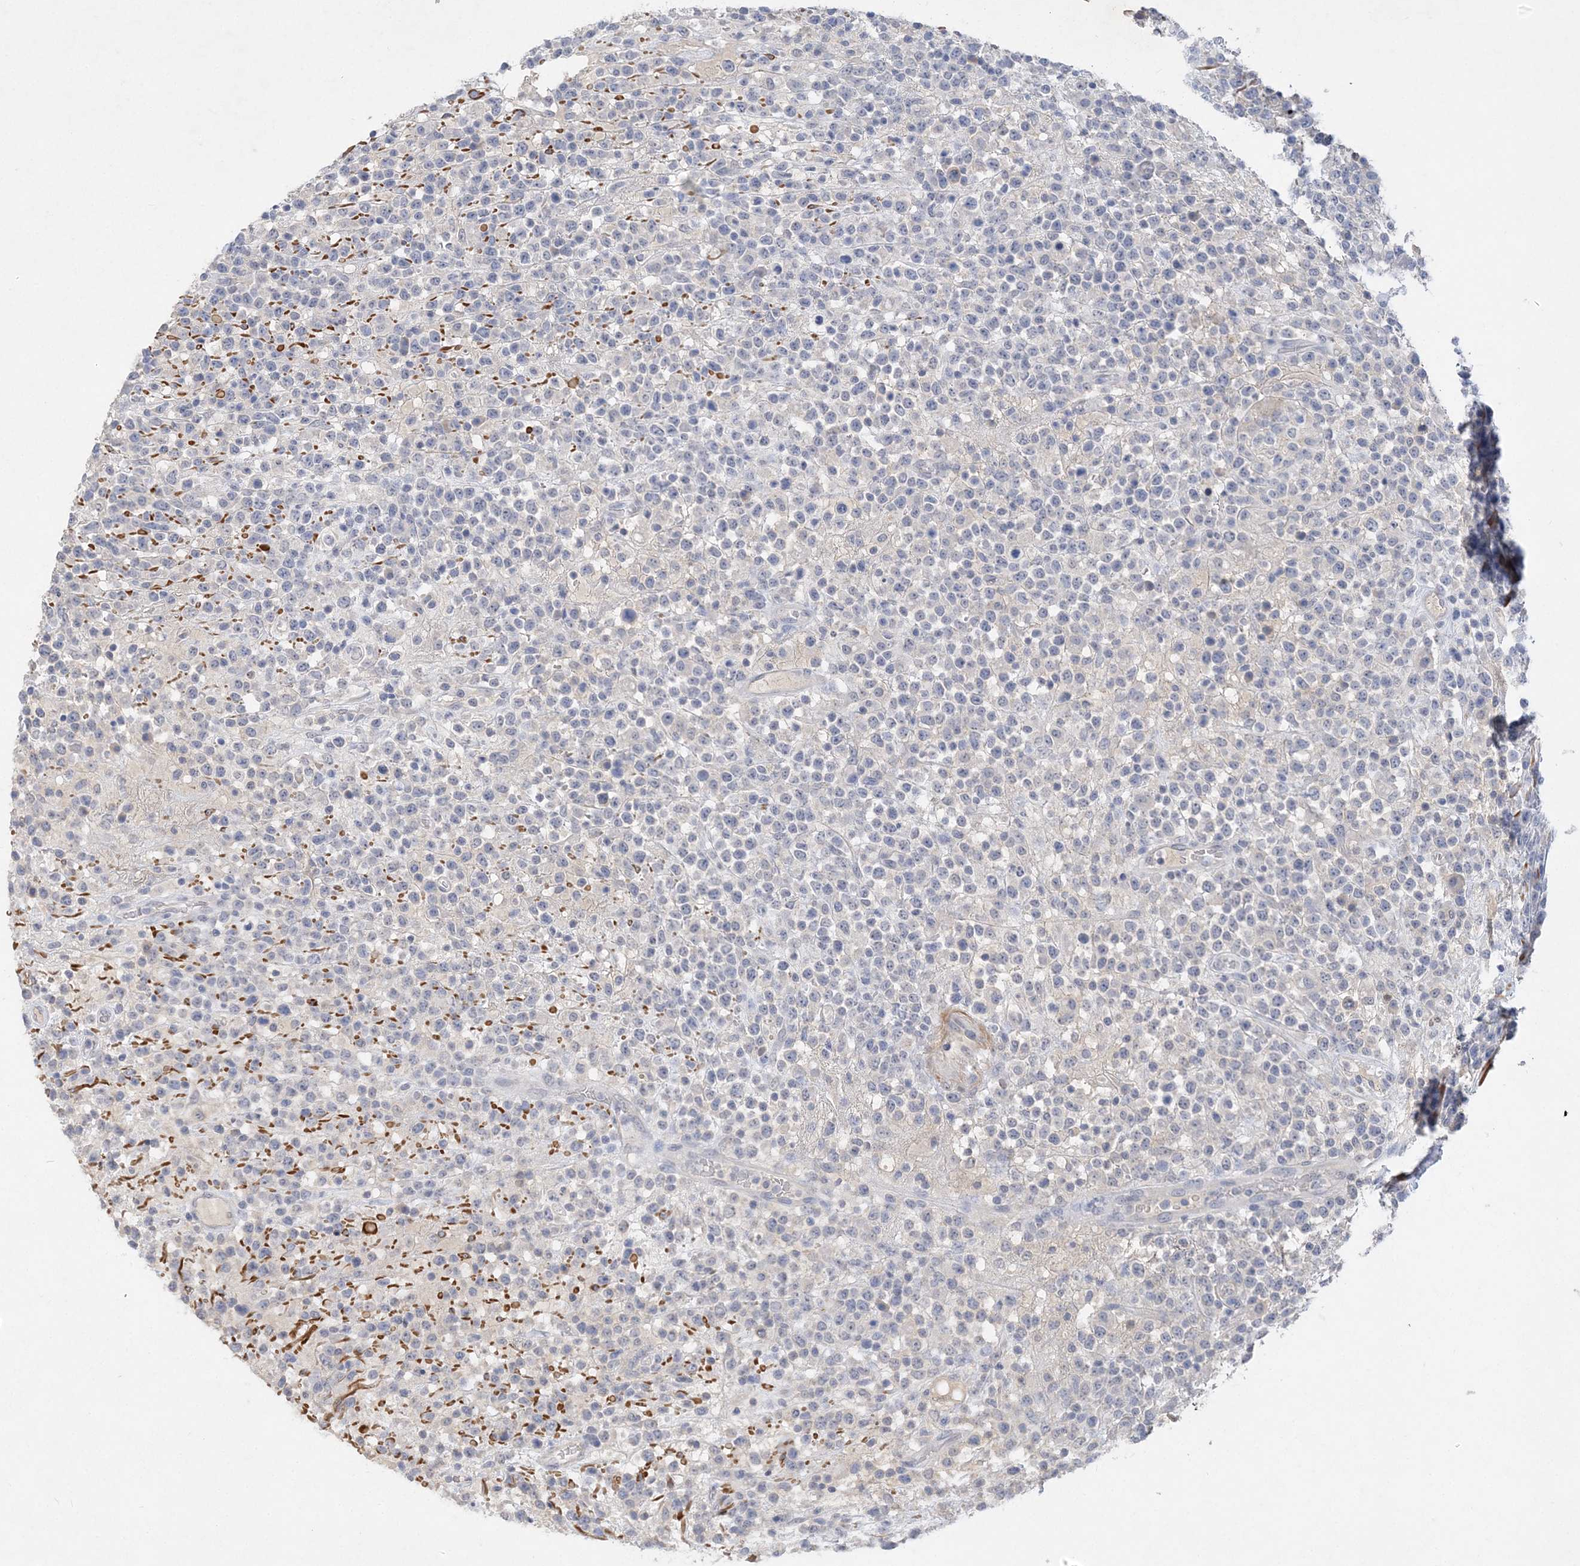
{"staining": {"intensity": "negative", "quantity": "none", "location": "none"}, "tissue": "lymphoma", "cell_type": "Tumor cells", "image_type": "cancer", "snomed": [{"axis": "morphology", "description": "Malignant lymphoma, non-Hodgkin's type, High grade"}, {"axis": "topography", "description": "Colon"}], "caption": "Tumor cells show no significant protein staining in lymphoma.", "gene": "C11orf58", "patient": {"sex": "female", "age": 53}}